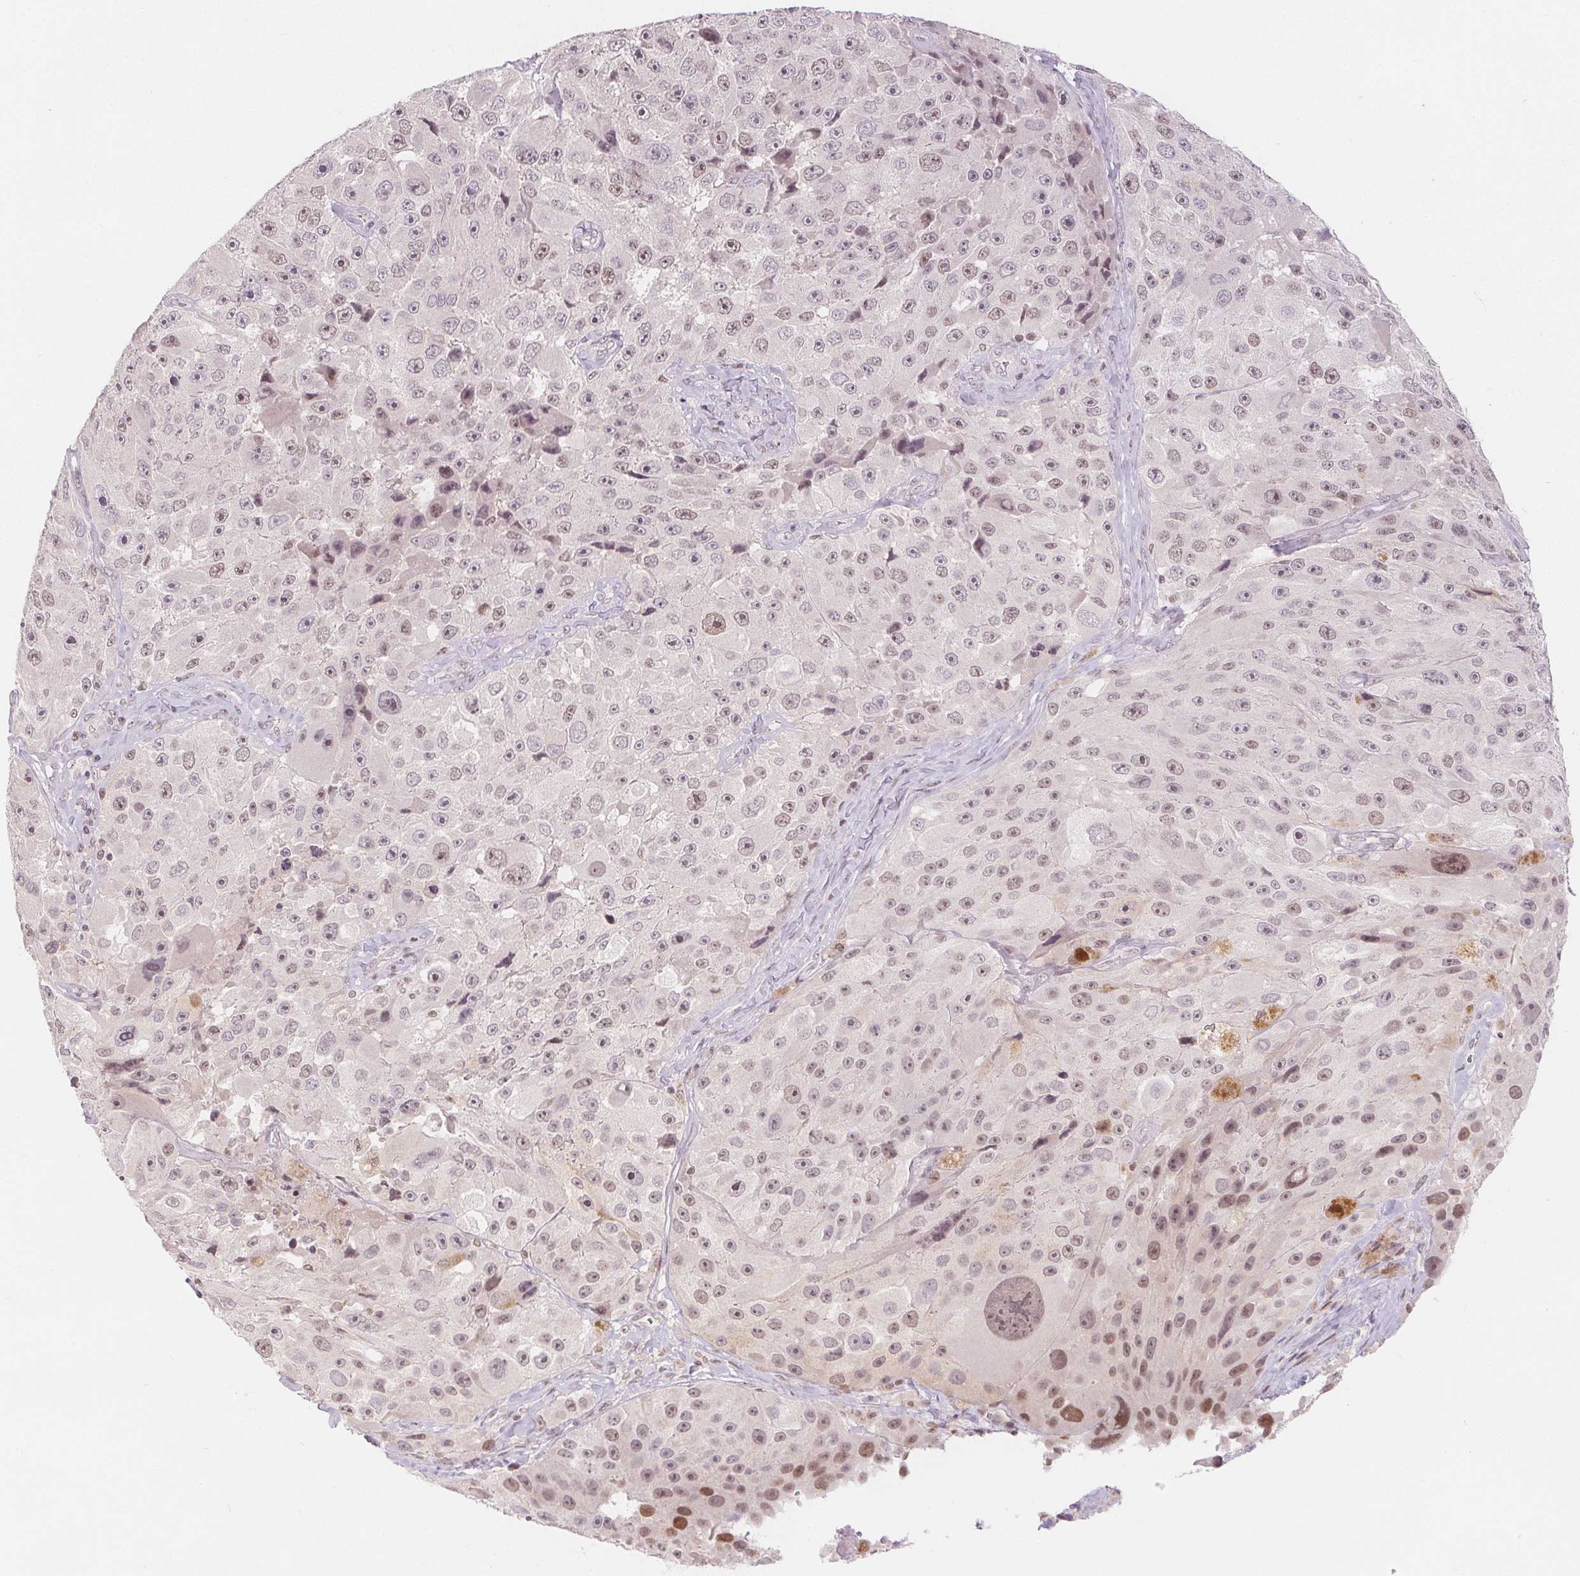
{"staining": {"intensity": "moderate", "quantity": "25%-75%", "location": "nuclear"}, "tissue": "melanoma", "cell_type": "Tumor cells", "image_type": "cancer", "snomed": [{"axis": "morphology", "description": "Malignant melanoma, Metastatic site"}, {"axis": "topography", "description": "Lymph node"}], "caption": "This histopathology image exhibits melanoma stained with IHC to label a protein in brown. The nuclear of tumor cells show moderate positivity for the protein. Nuclei are counter-stained blue.", "gene": "DEK", "patient": {"sex": "male", "age": 62}}